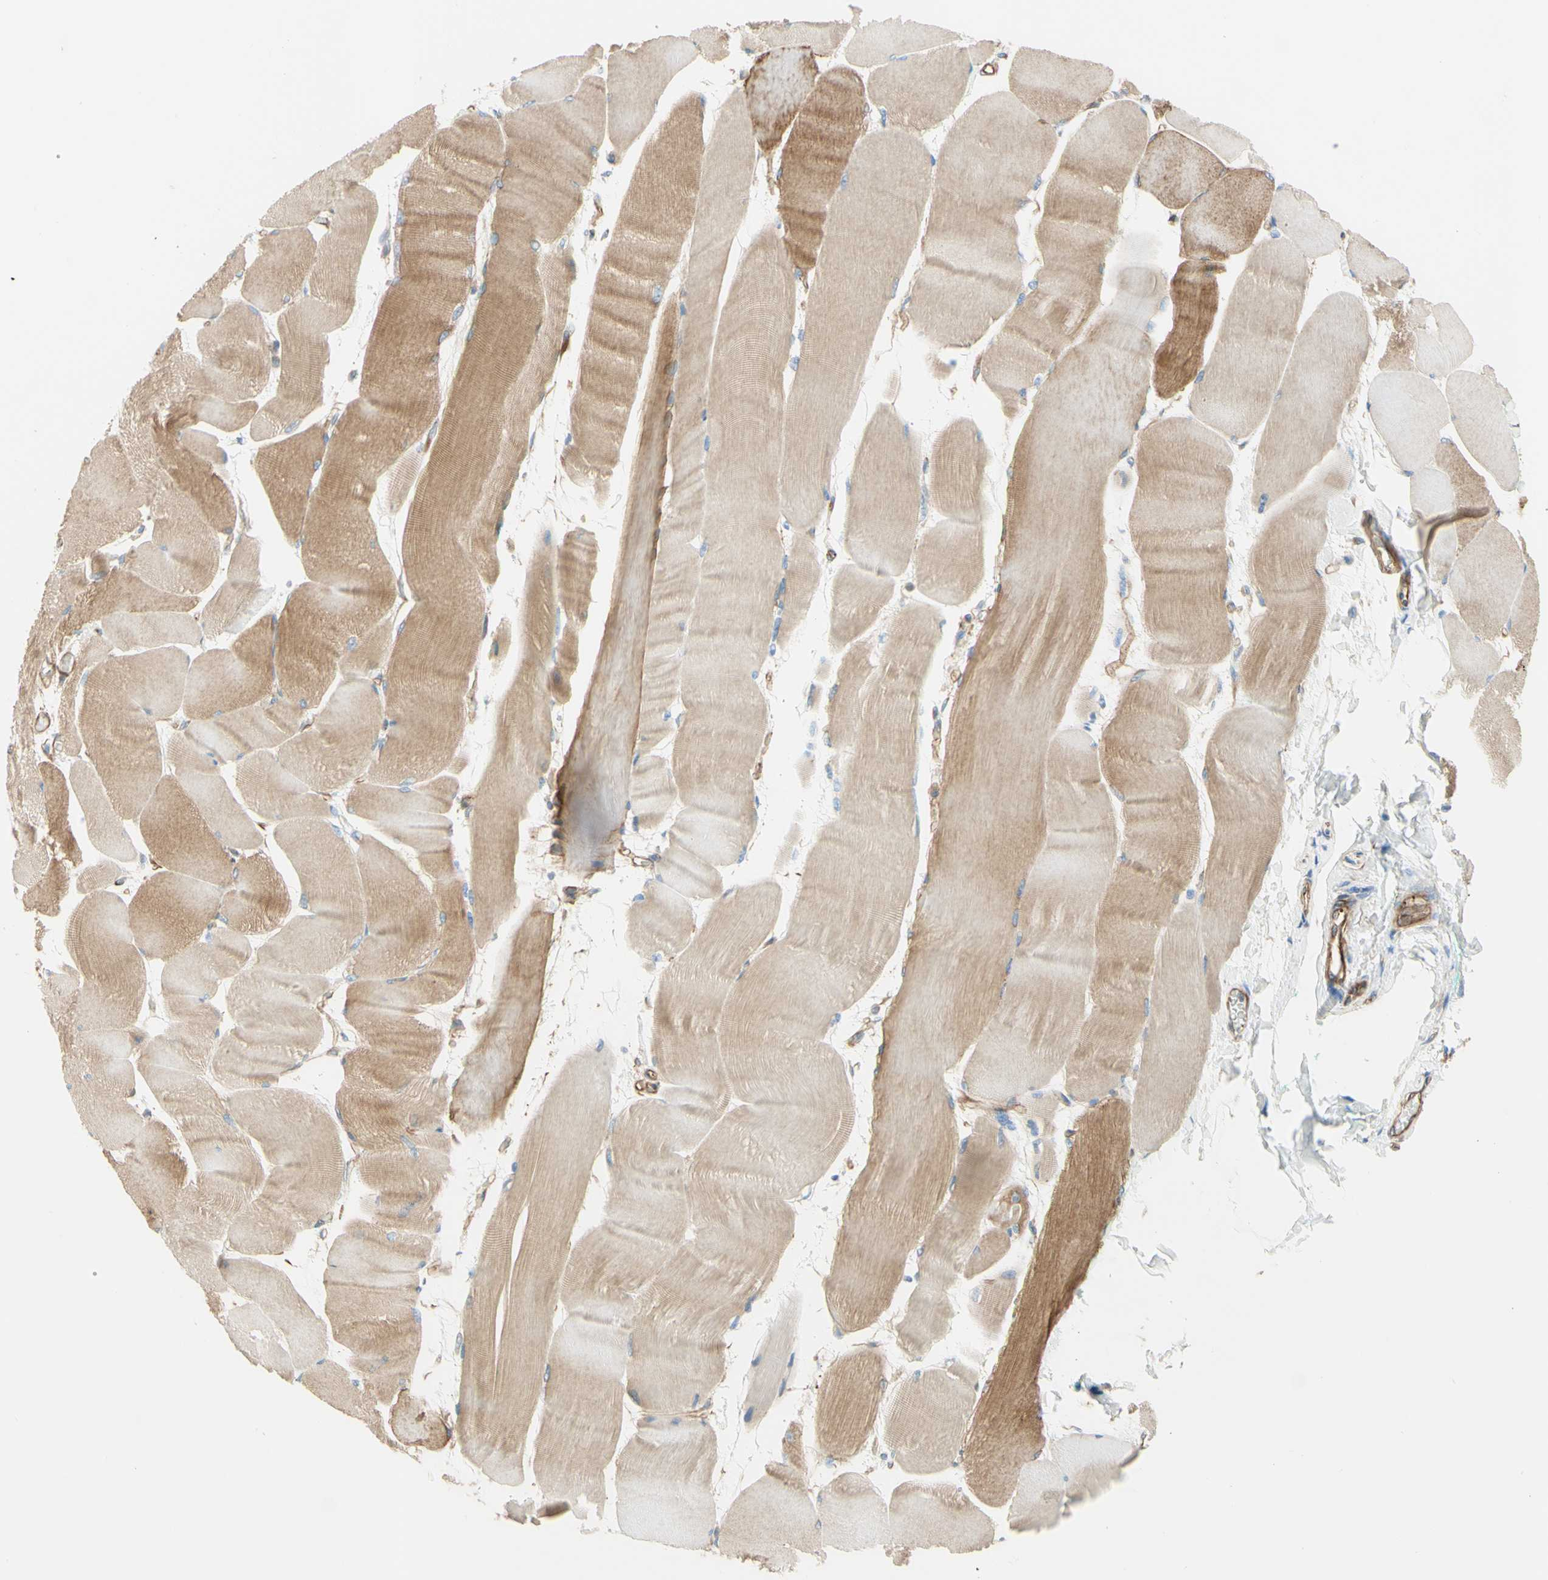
{"staining": {"intensity": "moderate", "quantity": "25%-75%", "location": "cytoplasmic/membranous"}, "tissue": "skeletal muscle", "cell_type": "Myocytes", "image_type": "normal", "snomed": [{"axis": "morphology", "description": "Normal tissue, NOS"}, {"axis": "morphology", "description": "Squamous cell carcinoma, NOS"}, {"axis": "topography", "description": "Skeletal muscle"}], "caption": "This micrograph displays immunohistochemistry (IHC) staining of benign skeletal muscle, with medium moderate cytoplasmic/membranous expression in about 25%-75% of myocytes.", "gene": "ENDOD1", "patient": {"sex": "male", "age": 51}}